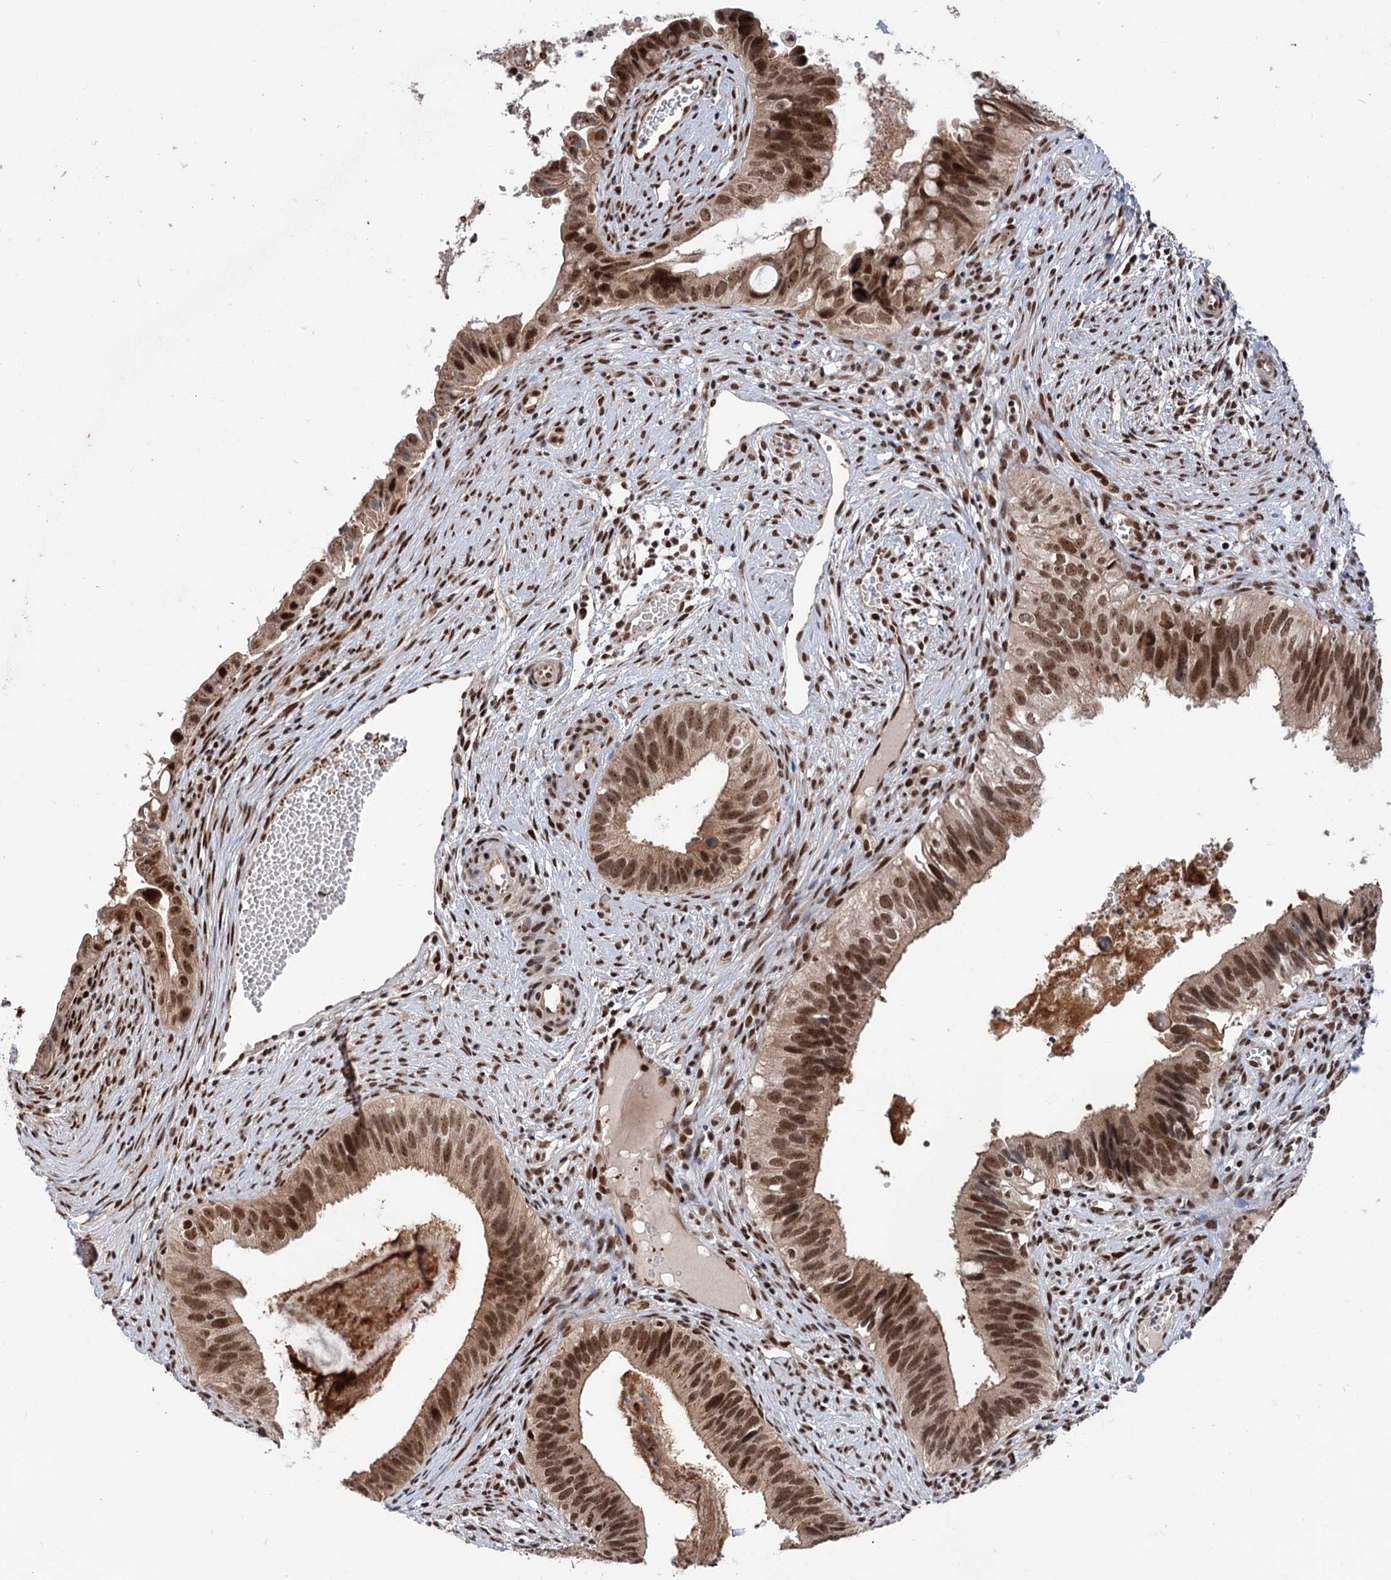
{"staining": {"intensity": "strong", "quantity": ">75%", "location": "nuclear"}, "tissue": "cervical cancer", "cell_type": "Tumor cells", "image_type": "cancer", "snomed": [{"axis": "morphology", "description": "Adenocarcinoma, NOS"}, {"axis": "topography", "description": "Cervix"}], "caption": "Protein staining of adenocarcinoma (cervical) tissue shows strong nuclear positivity in approximately >75% of tumor cells.", "gene": "MAML1", "patient": {"sex": "female", "age": 42}}